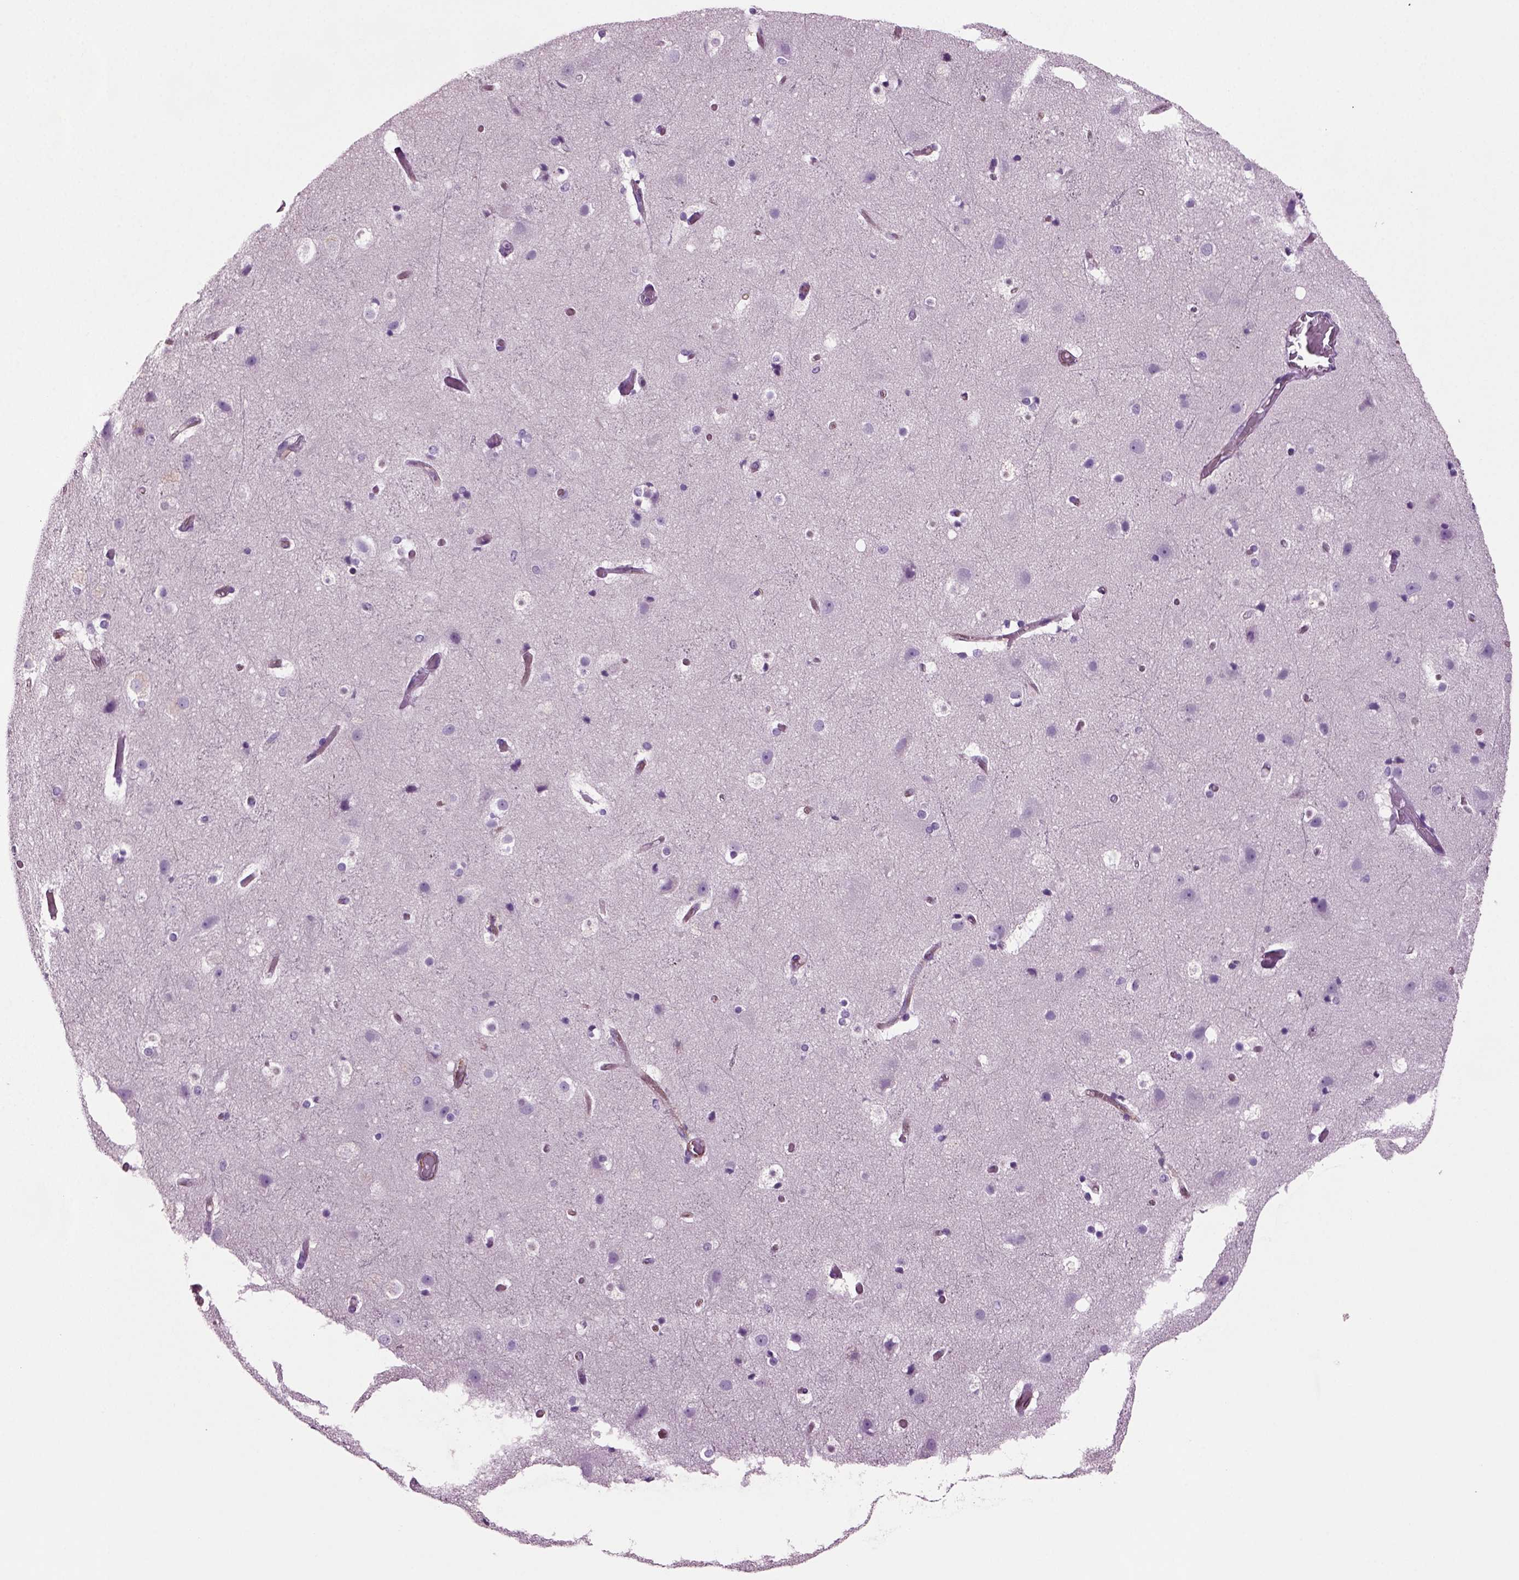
{"staining": {"intensity": "negative", "quantity": "none", "location": "none"}, "tissue": "cerebral cortex", "cell_type": "Endothelial cells", "image_type": "normal", "snomed": [{"axis": "morphology", "description": "Normal tissue, NOS"}, {"axis": "topography", "description": "Cerebral cortex"}], "caption": "Protein analysis of unremarkable cerebral cortex demonstrates no significant expression in endothelial cells.", "gene": "ACER3", "patient": {"sex": "female", "age": 52}}